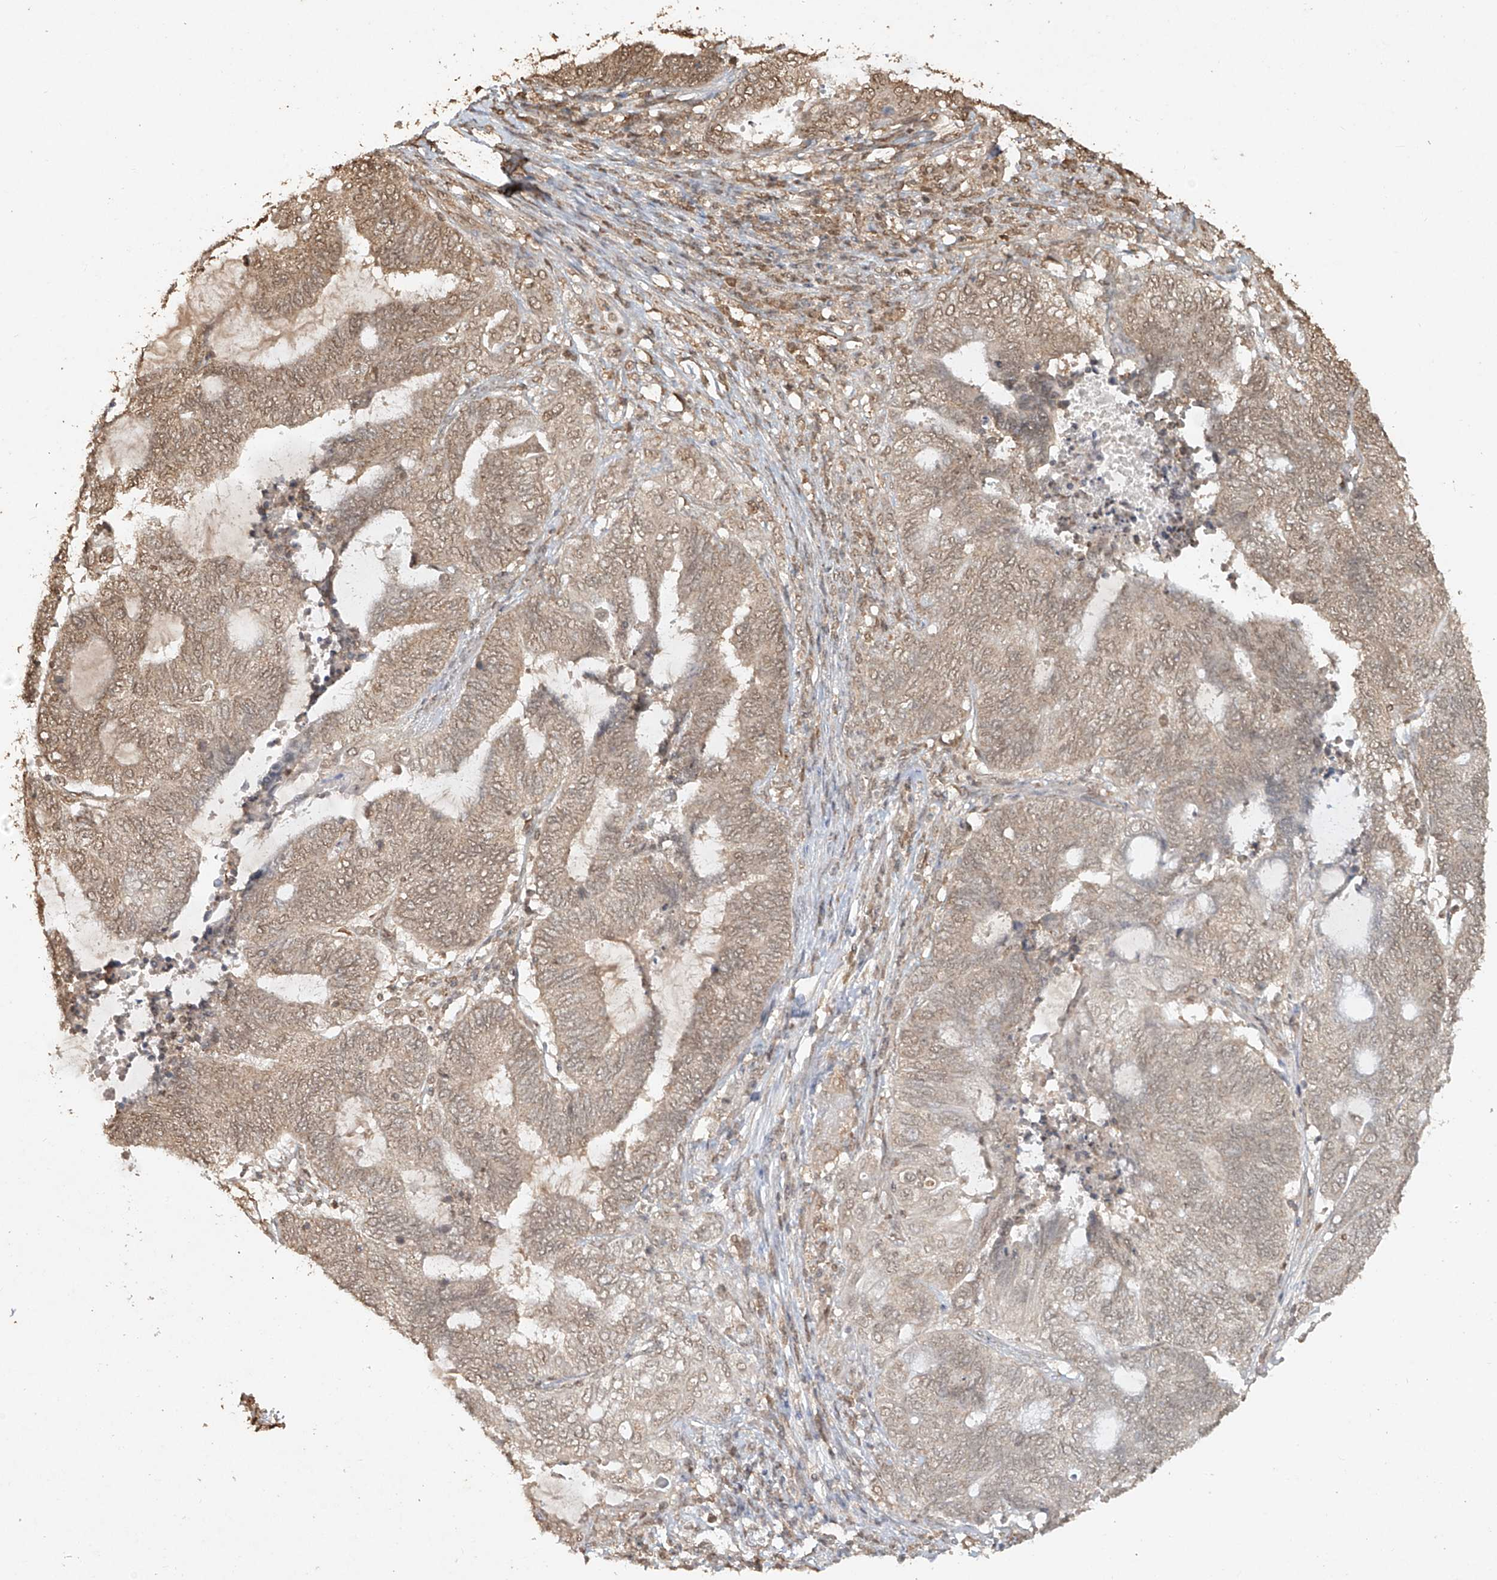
{"staining": {"intensity": "moderate", "quantity": ">75%", "location": "nuclear"}, "tissue": "endometrial cancer", "cell_type": "Tumor cells", "image_type": "cancer", "snomed": [{"axis": "morphology", "description": "Adenocarcinoma, NOS"}, {"axis": "topography", "description": "Uterus"}, {"axis": "topography", "description": "Endometrium"}], "caption": "High-magnification brightfield microscopy of adenocarcinoma (endometrial) stained with DAB (brown) and counterstained with hematoxylin (blue). tumor cells exhibit moderate nuclear expression is appreciated in approximately>75% of cells.", "gene": "TIGAR", "patient": {"sex": "female", "age": 70}}